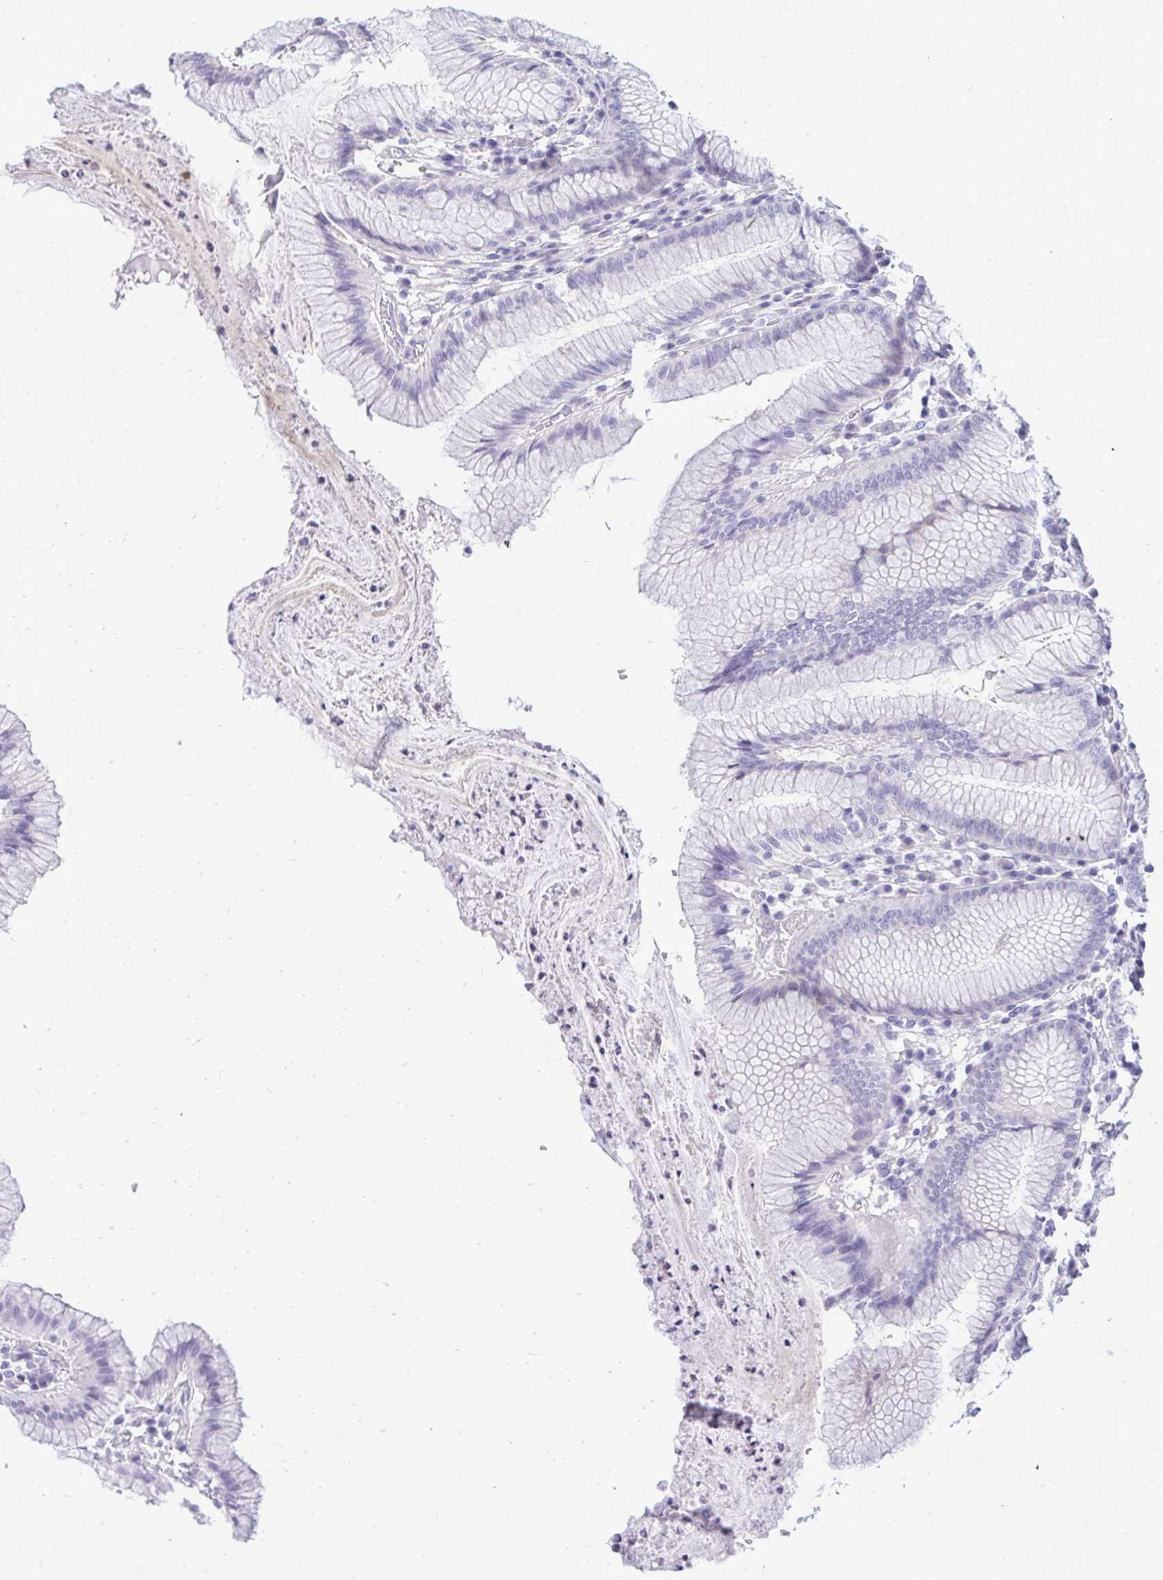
{"staining": {"intensity": "weak", "quantity": "<25%", "location": "cytoplasmic/membranous"}, "tissue": "stomach", "cell_type": "Glandular cells", "image_type": "normal", "snomed": [{"axis": "morphology", "description": "Normal tissue, NOS"}, {"axis": "topography", "description": "Stomach"}], "caption": "The immunohistochemistry (IHC) image has no significant expression in glandular cells of stomach. (DAB (3,3'-diaminobenzidine) immunohistochemistry (IHC), high magnification).", "gene": "GABRA1", "patient": {"sex": "male", "age": 55}}